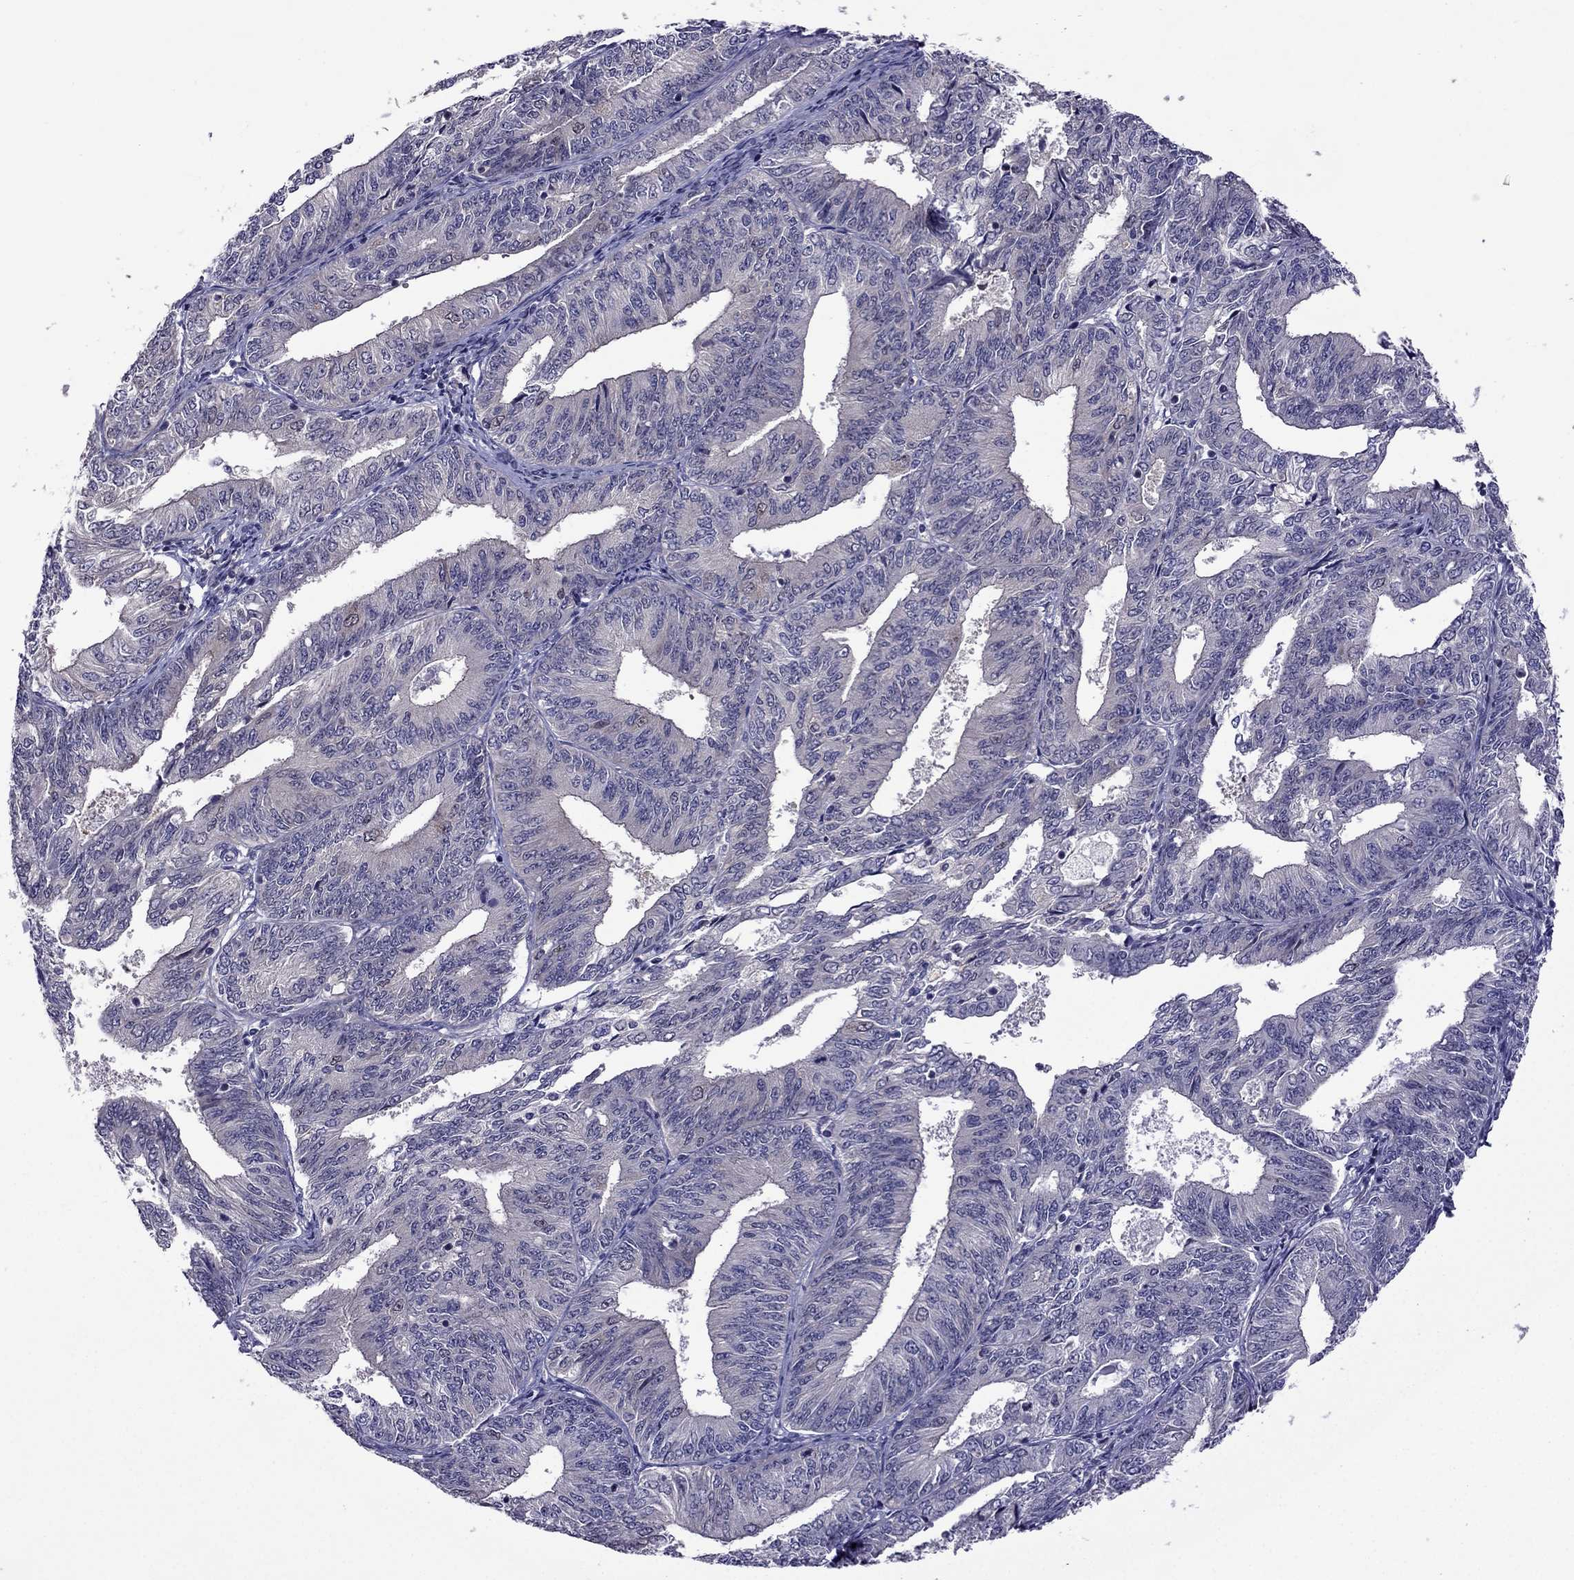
{"staining": {"intensity": "negative", "quantity": "none", "location": "none"}, "tissue": "endometrial cancer", "cell_type": "Tumor cells", "image_type": "cancer", "snomed": [{"axis": "morphology", "description": "Adenocarcinoma, NOS"}, {"axis": "topography", "description": "Endometrium"}], "caption": "High magnification brightfield microscopy of endometrial adenocarcinoma stained with DAB (brown) and counterstained with hematoxylin (blue): tumor cells show no significant expression.", "gene": "CDK5", "patient": {"sex": "female", "age": 58}}